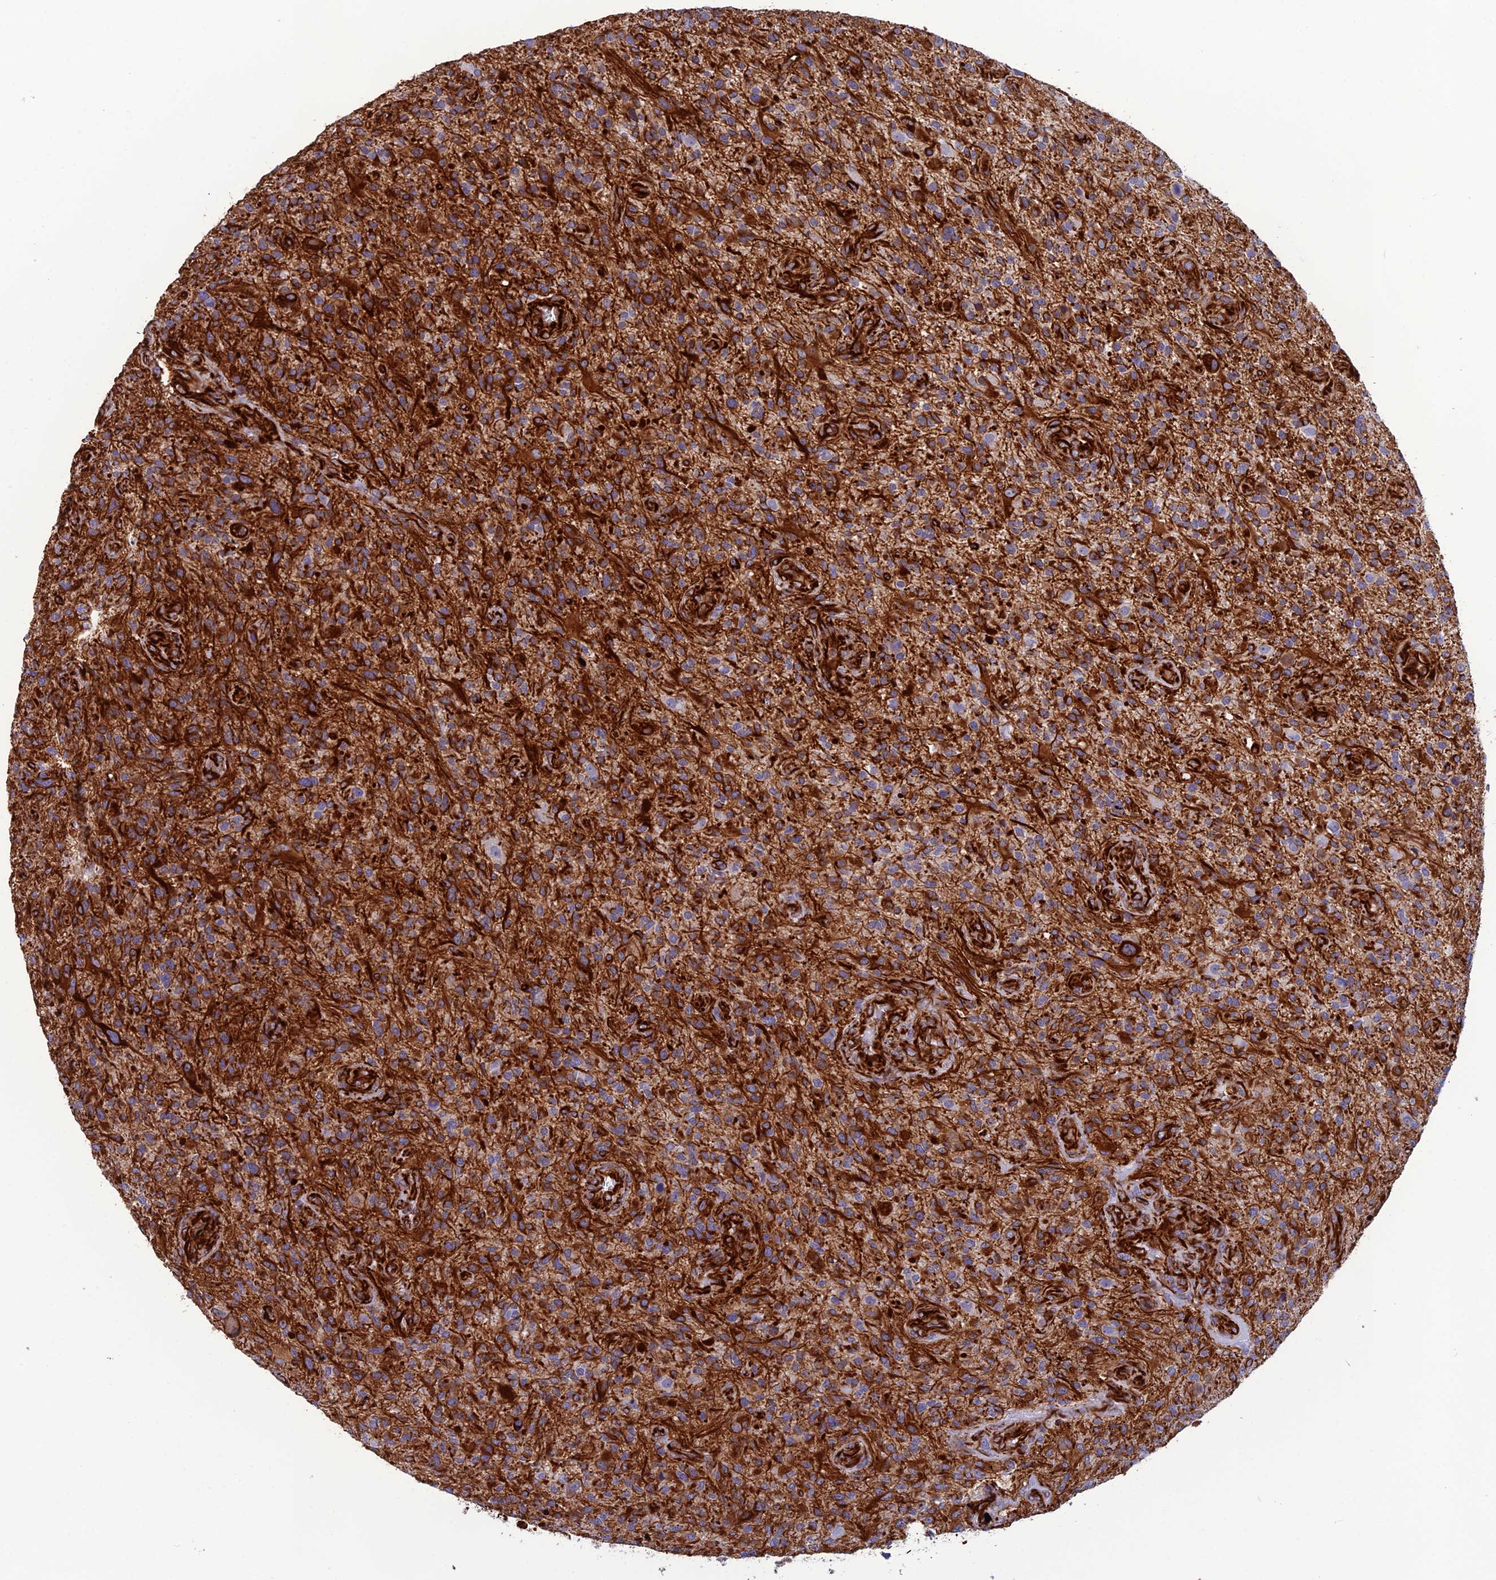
{"staining": {"intensity": "strong", "quantity": "<25%", "location": "cytoplasmic/membranous"}, "tissue": "glioma", "cell_type": "Tumor cells", "image_type": "cancer", "snomed": [{"axis": "morphology", "description": "Glioma, malignant, High grade"}, {"axis": "topography", "description": "Brain"}], "caption": "Strong cytoplasmic/membranous expression for a protein is present in about <25% of tumor cells of glioma using IHC.", "gene": "FBXL20", "patient": {"sex": "male", "age": 47}}